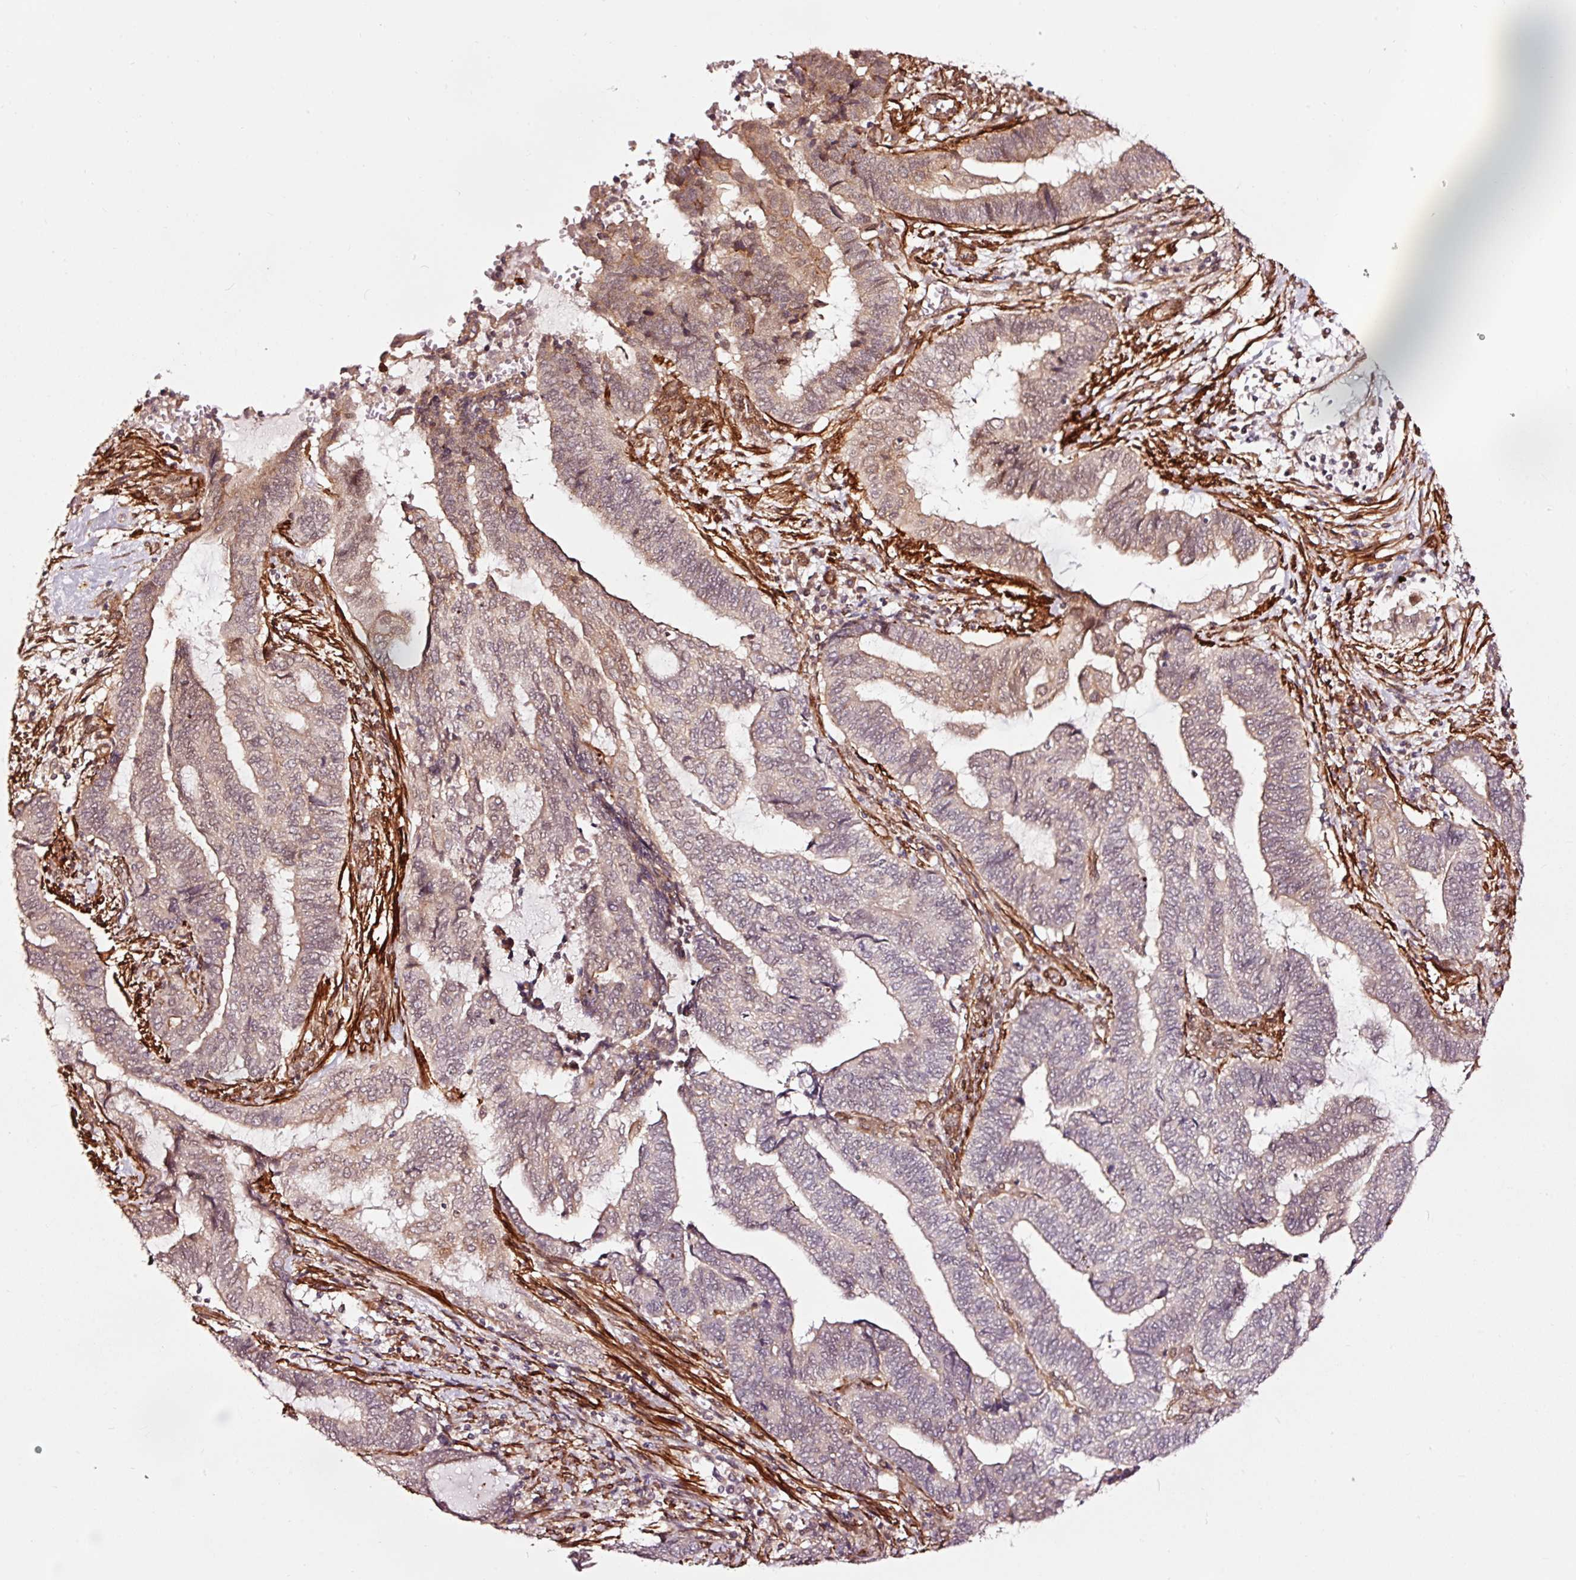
{"staining": {"intensity": "weak", "quantity": "<25%", "location": "cytoplasmic/membranous"}, "tissue": "endometrial cancer", "cell_type": "Tumor cells", "image_type": "cancer", "snomed": [{"axis": "morphology", "description": "Adenocarcinoma, NOS"}, {"axis": "topography", "description": "Uterus"}, {"axis": "topography", "description": "Endometrium"}], "caption": "The image reveals no significant expression in tumor cells of endometrial cancer.", "gene": "TPM1", "patient": {"sex": "female", "age": 70}}